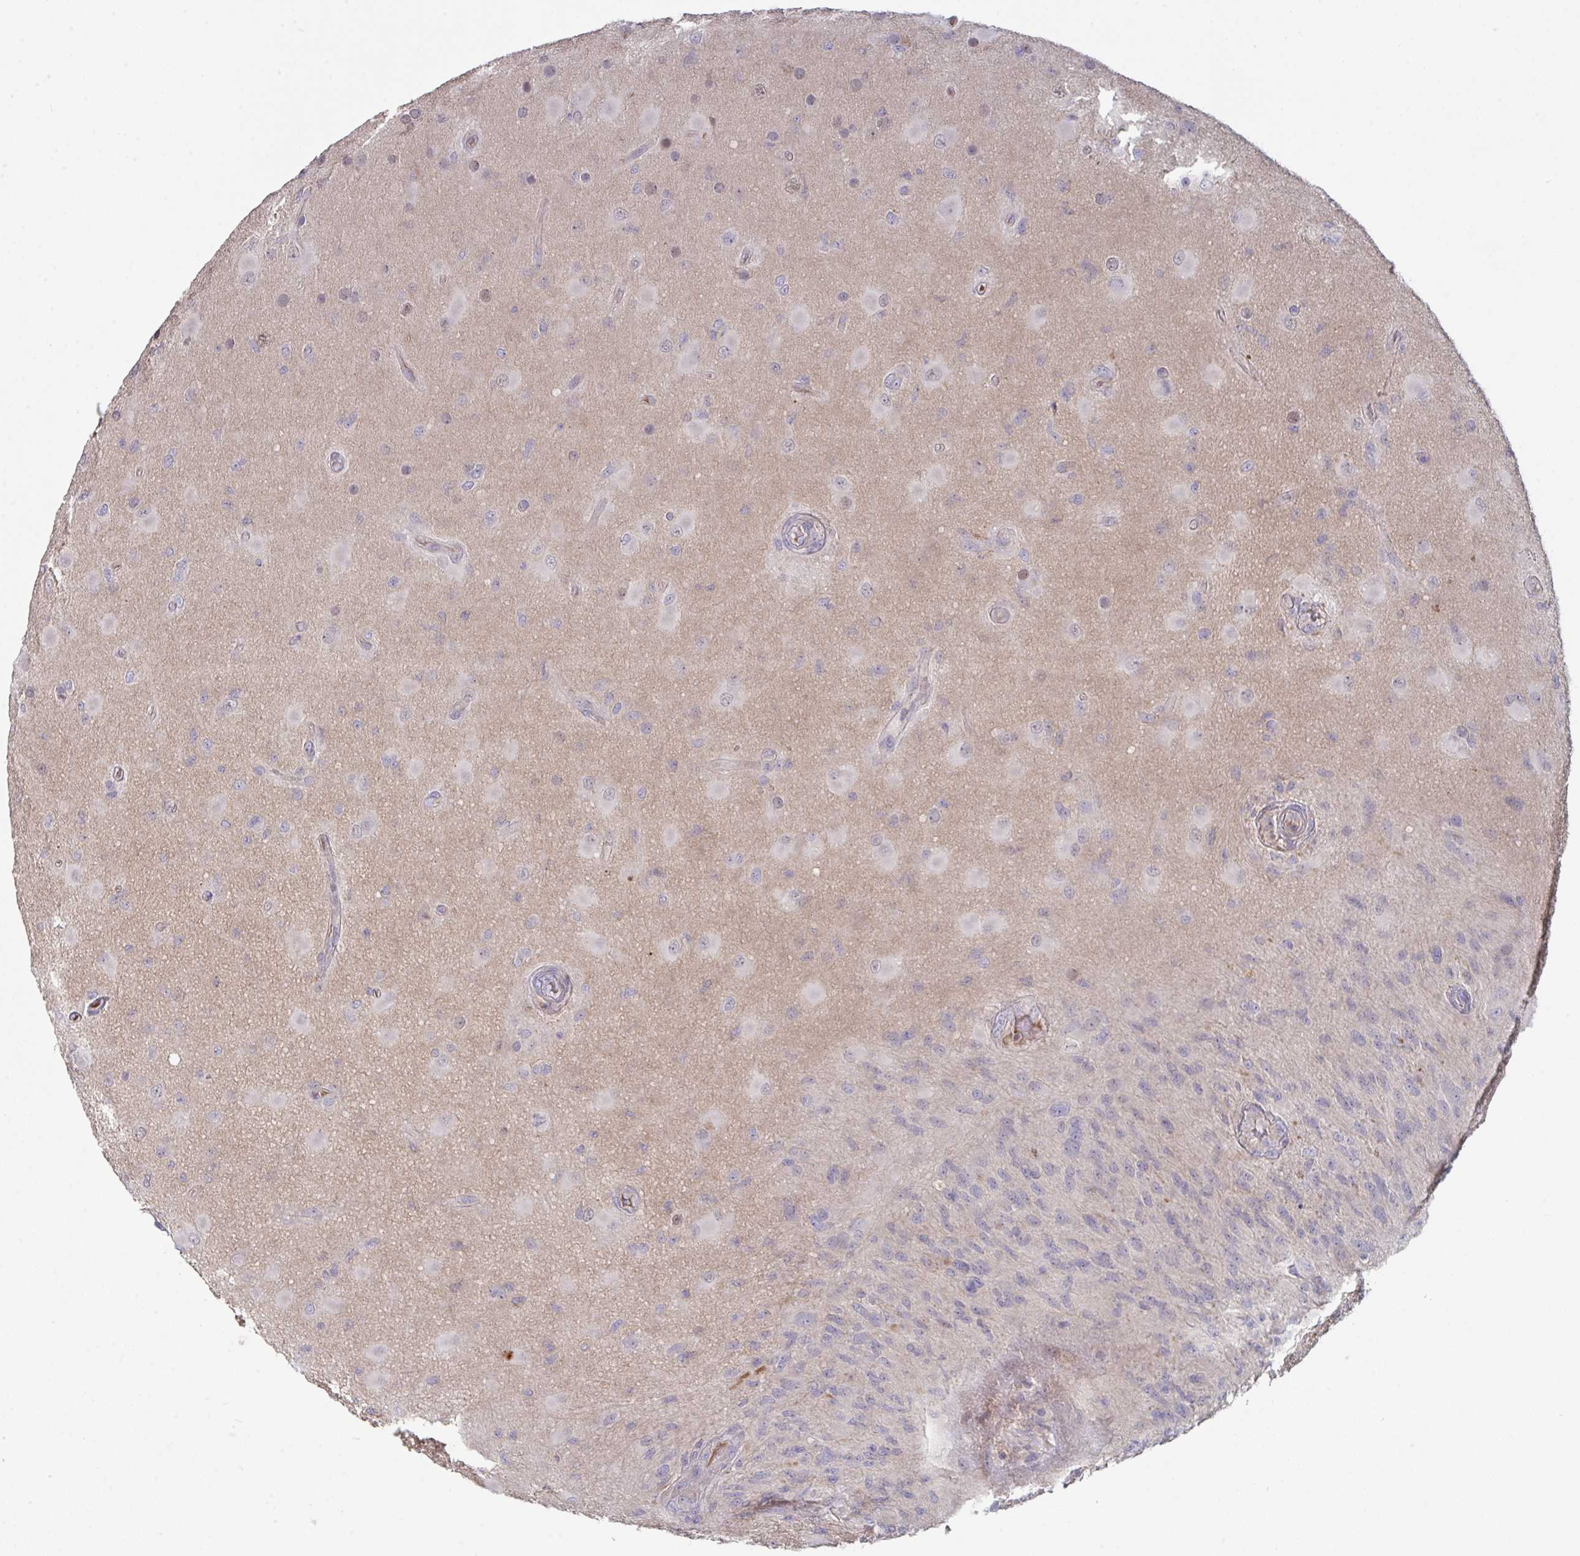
{"staining": {"intensity": "negative", "quantity": "none", "location": "none"}, "tissue": "glioma", "cell_type": "Tumor cells", "image_type": "cancer", "snomed": [{"axis": "morphology", "description": "Glioma, malignant, High grade"}, {"axis": "topography", "description": "Brain"}], "caption": "Histopathology image shows no protein staining in tumor cells of malignant glioma (high-grade) tissue.", "gene": "HGFAC", "patient": {"sex": "male", "age": 53}}